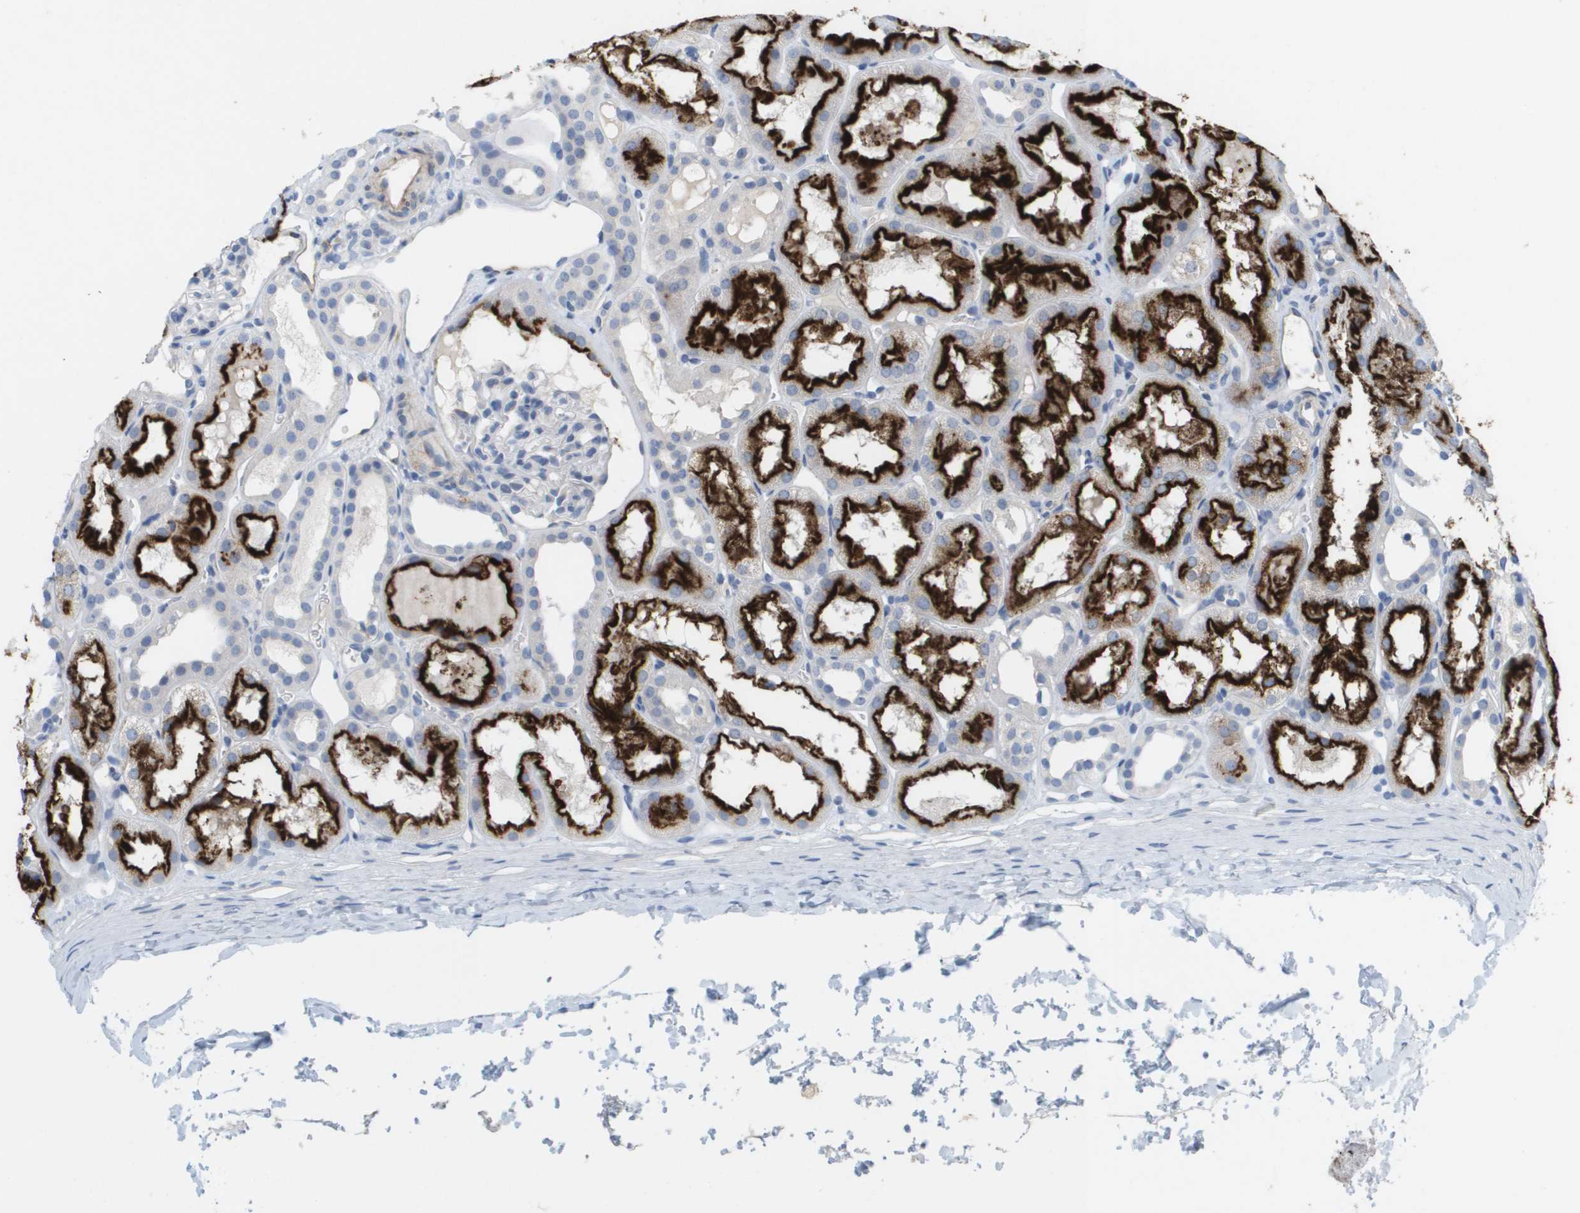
{"staining": {"intensity": "negative", "quantity": "none", "location": "none"}, "tissue": "kidney", "cell_type": "Cells in glomeruli", "image_type": "normal", "snomed": [{"axis": "morphology", "description": "Normal tissue, NOS"}, {"axis": "topography", "description": "Kidney"}, {"axis": "topography", "description": "Urinary bladder"}], "caption": "Protein analysis of unremarkable kidney displays no significant positivity in cells in glomeruli.", "gene": "ANGPT2", "patient": {"sex": "male", "age": 16}}